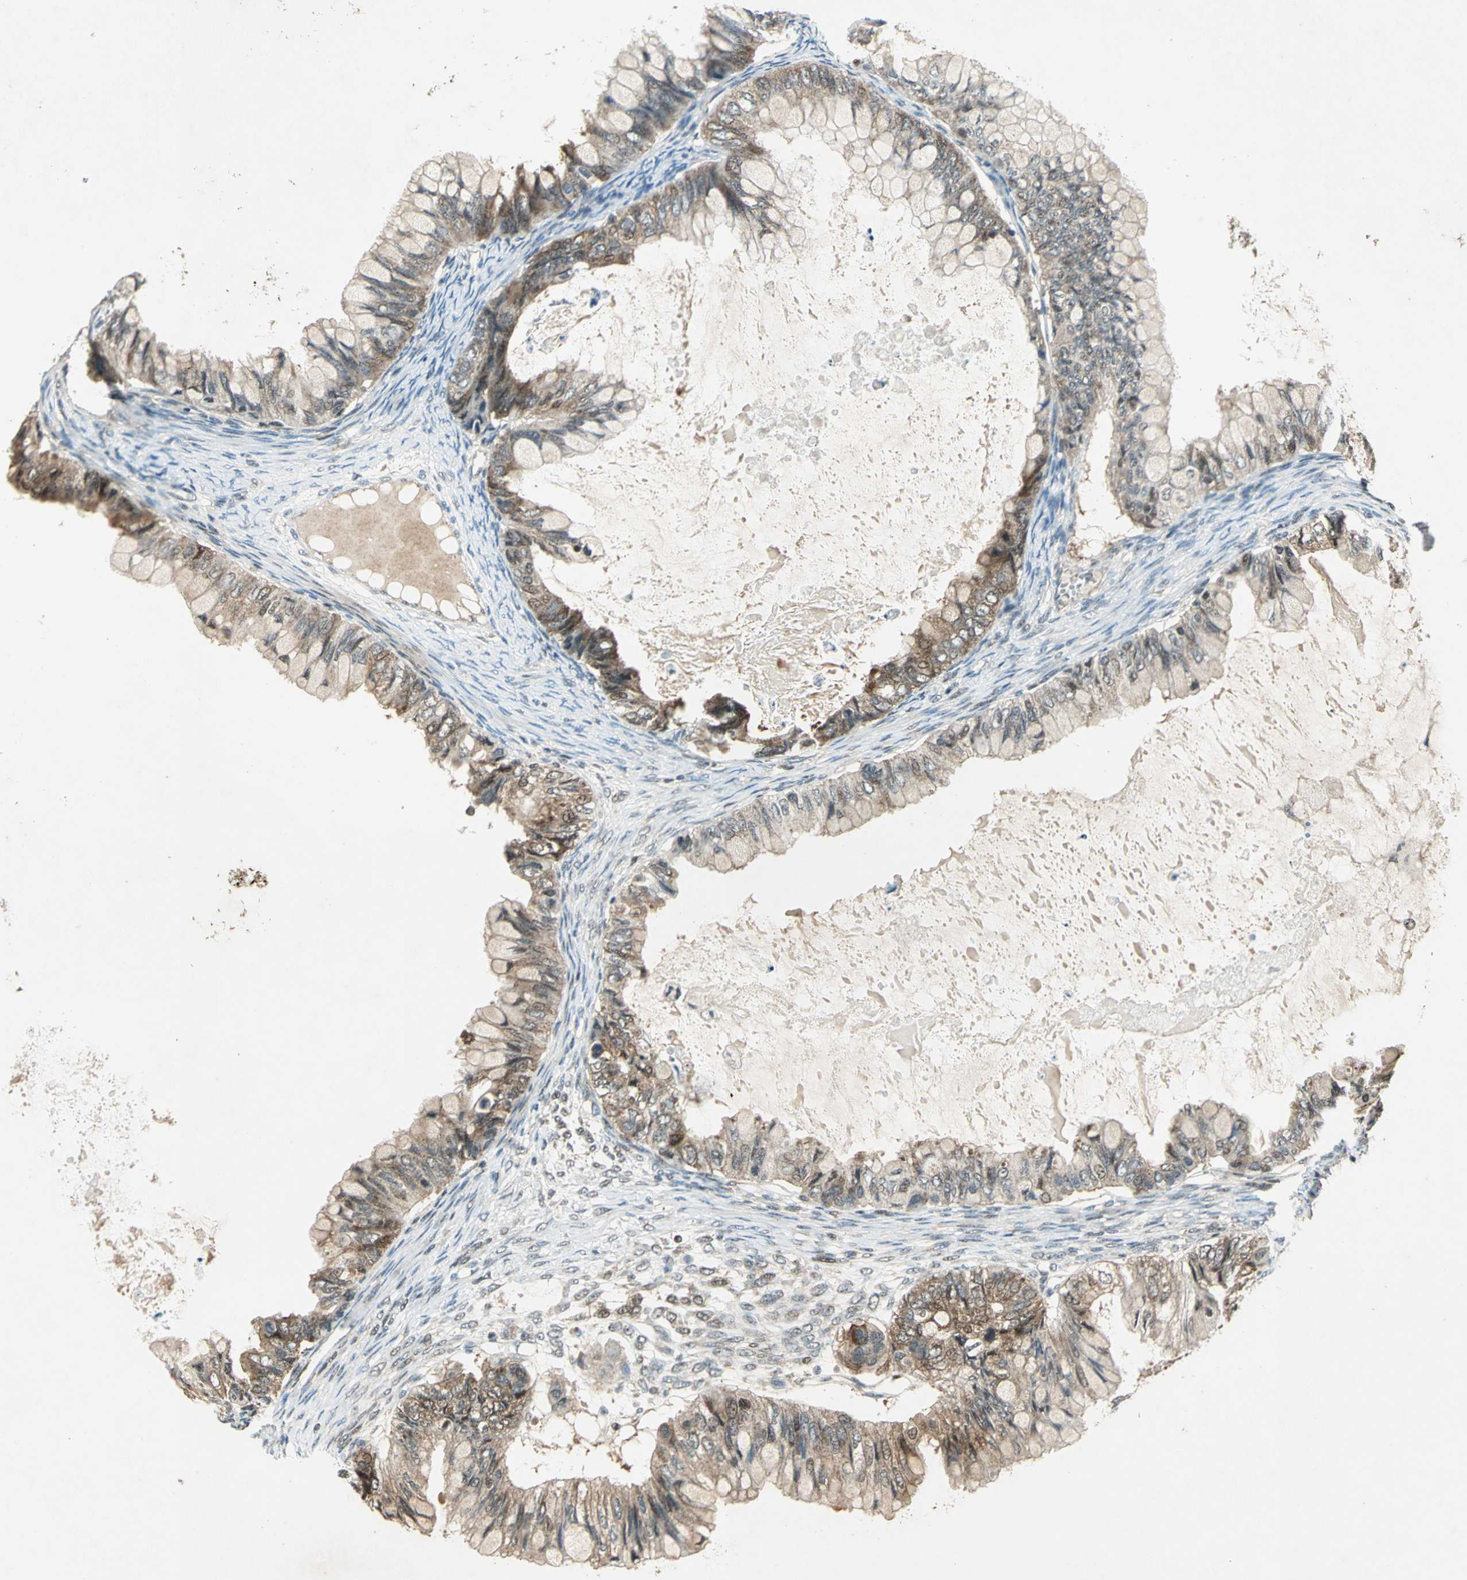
{"staining": {"intensity": "strong", "quantity": "25%-75%", "location": "cytoplasmic/membranous,nuclear"}, "tissue": "ovarian cancer", "cell_type": "Tumor cells", "image_type": "cancer", "snomed": [{"axis": "morphology", "description": "Cystadenocarcinoma, mucinous, NOS"}, {"axis": "topography", "description": "Ovary"}], "caption": "Protein staining exhibits strong cytoplasmic/membranous and nuclear staining in about 25%-75% of tumor cells in ovarian mucinous cystadenocarcinoma.", "gene": "AHSA1", "patient": {"sex": "female", "age": 80}}